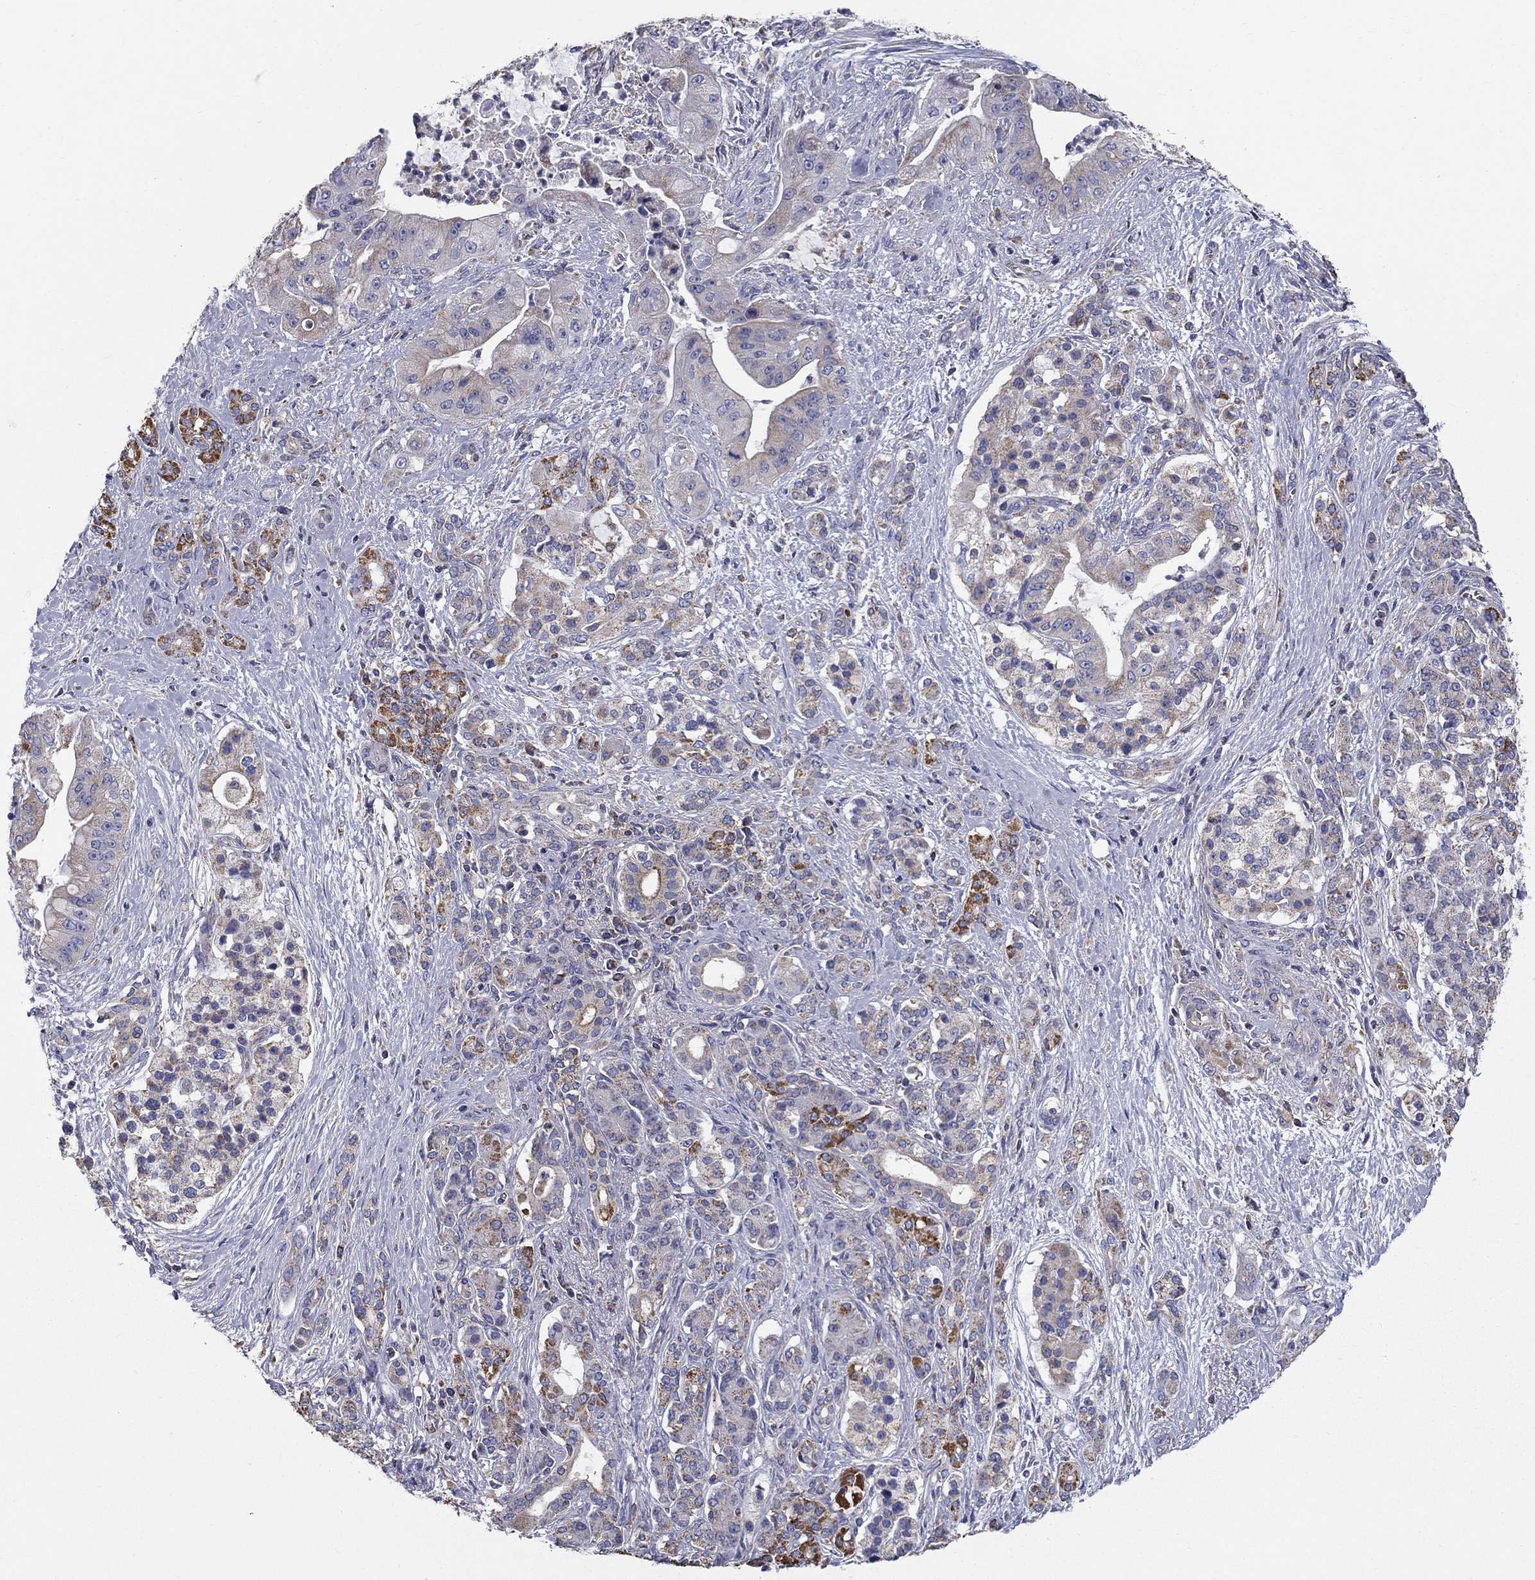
{"staining": {"intensity": "weak", "quantity": "<25%", "location": "cytoplasmic/membranous"}, "tissue": "pancreatic cancer", "cell_type": "Tumor cells", "image_type": "cancer", "snomed": [{"axis": "morphology", "description": "Normal tissue, NOS"}, {"axis": "morphology", "description": "Inflammation, NOS"}, {"axis": "morphology", "description": "Adenocarcinoma, NOS"}, {"axis": "topography", "description": "Pancreas"}], "caption": "High power microscopy image of an immunohistochemistry micrograph of pancreatic cancer (adenocarcinoma), revealing no significant expression in tumor cells.", "gene": "NME5", "patient": {"sex": "male", "age": 57}}